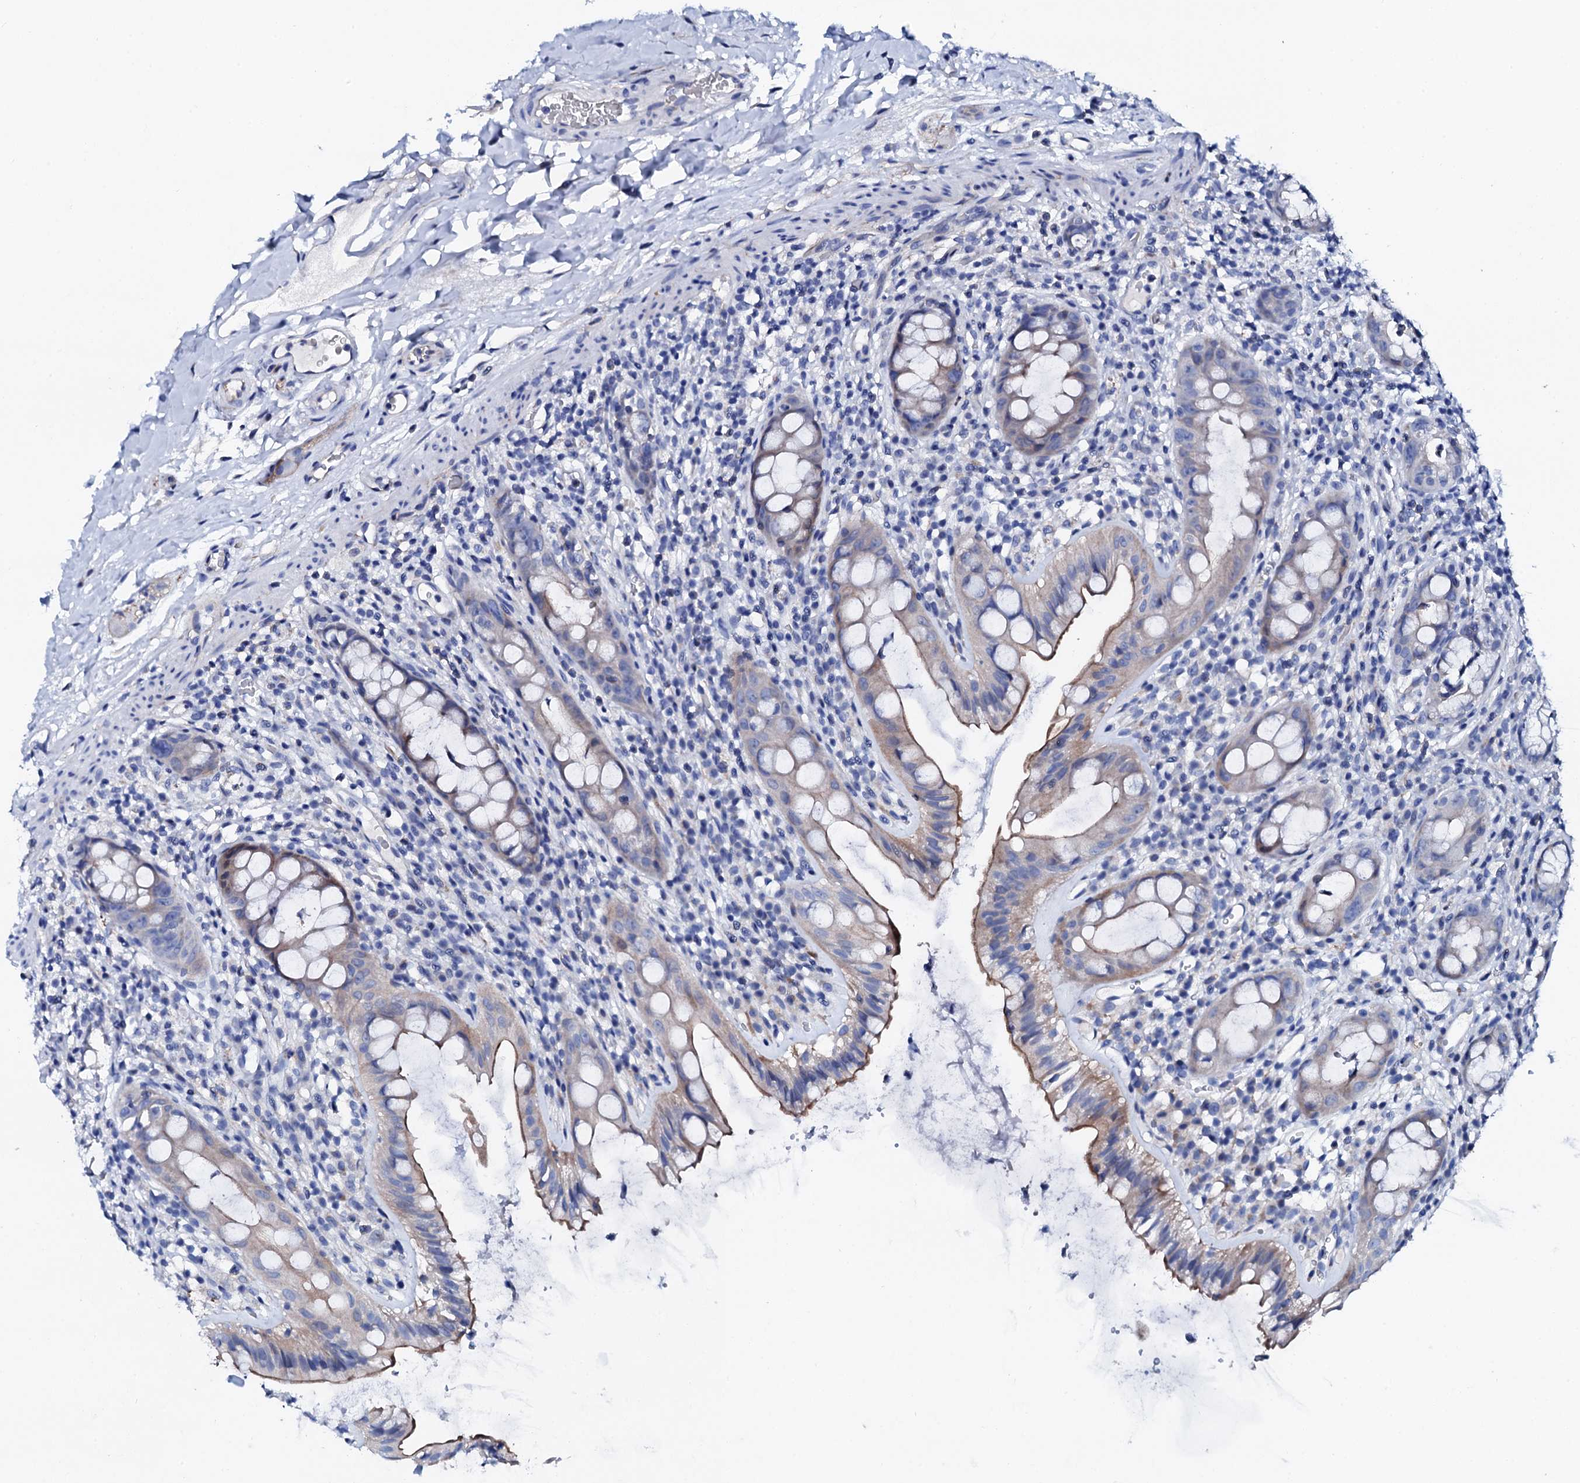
{"staining": {"intensity": "moderate", "quantity": "25%-75%", "location": "cytoplasmic/membranous"}, "tissue": "rectum", "cell_type": "Glandular cells", "image_type": "normal", "snomed": [{"axis": "morphology", "description": "Normal tissue, NOS"}, {"axis": "topography", "description": "Rectum"}], "caption": "Unremarkable rectum was stained to show a protein in brown. There is medium levels of moderate cytoplasmic/membranous expression in about 25%-75% of glandular cells.", "gene": "TRDN", "patient": {"sex": "female", "age": 57}}